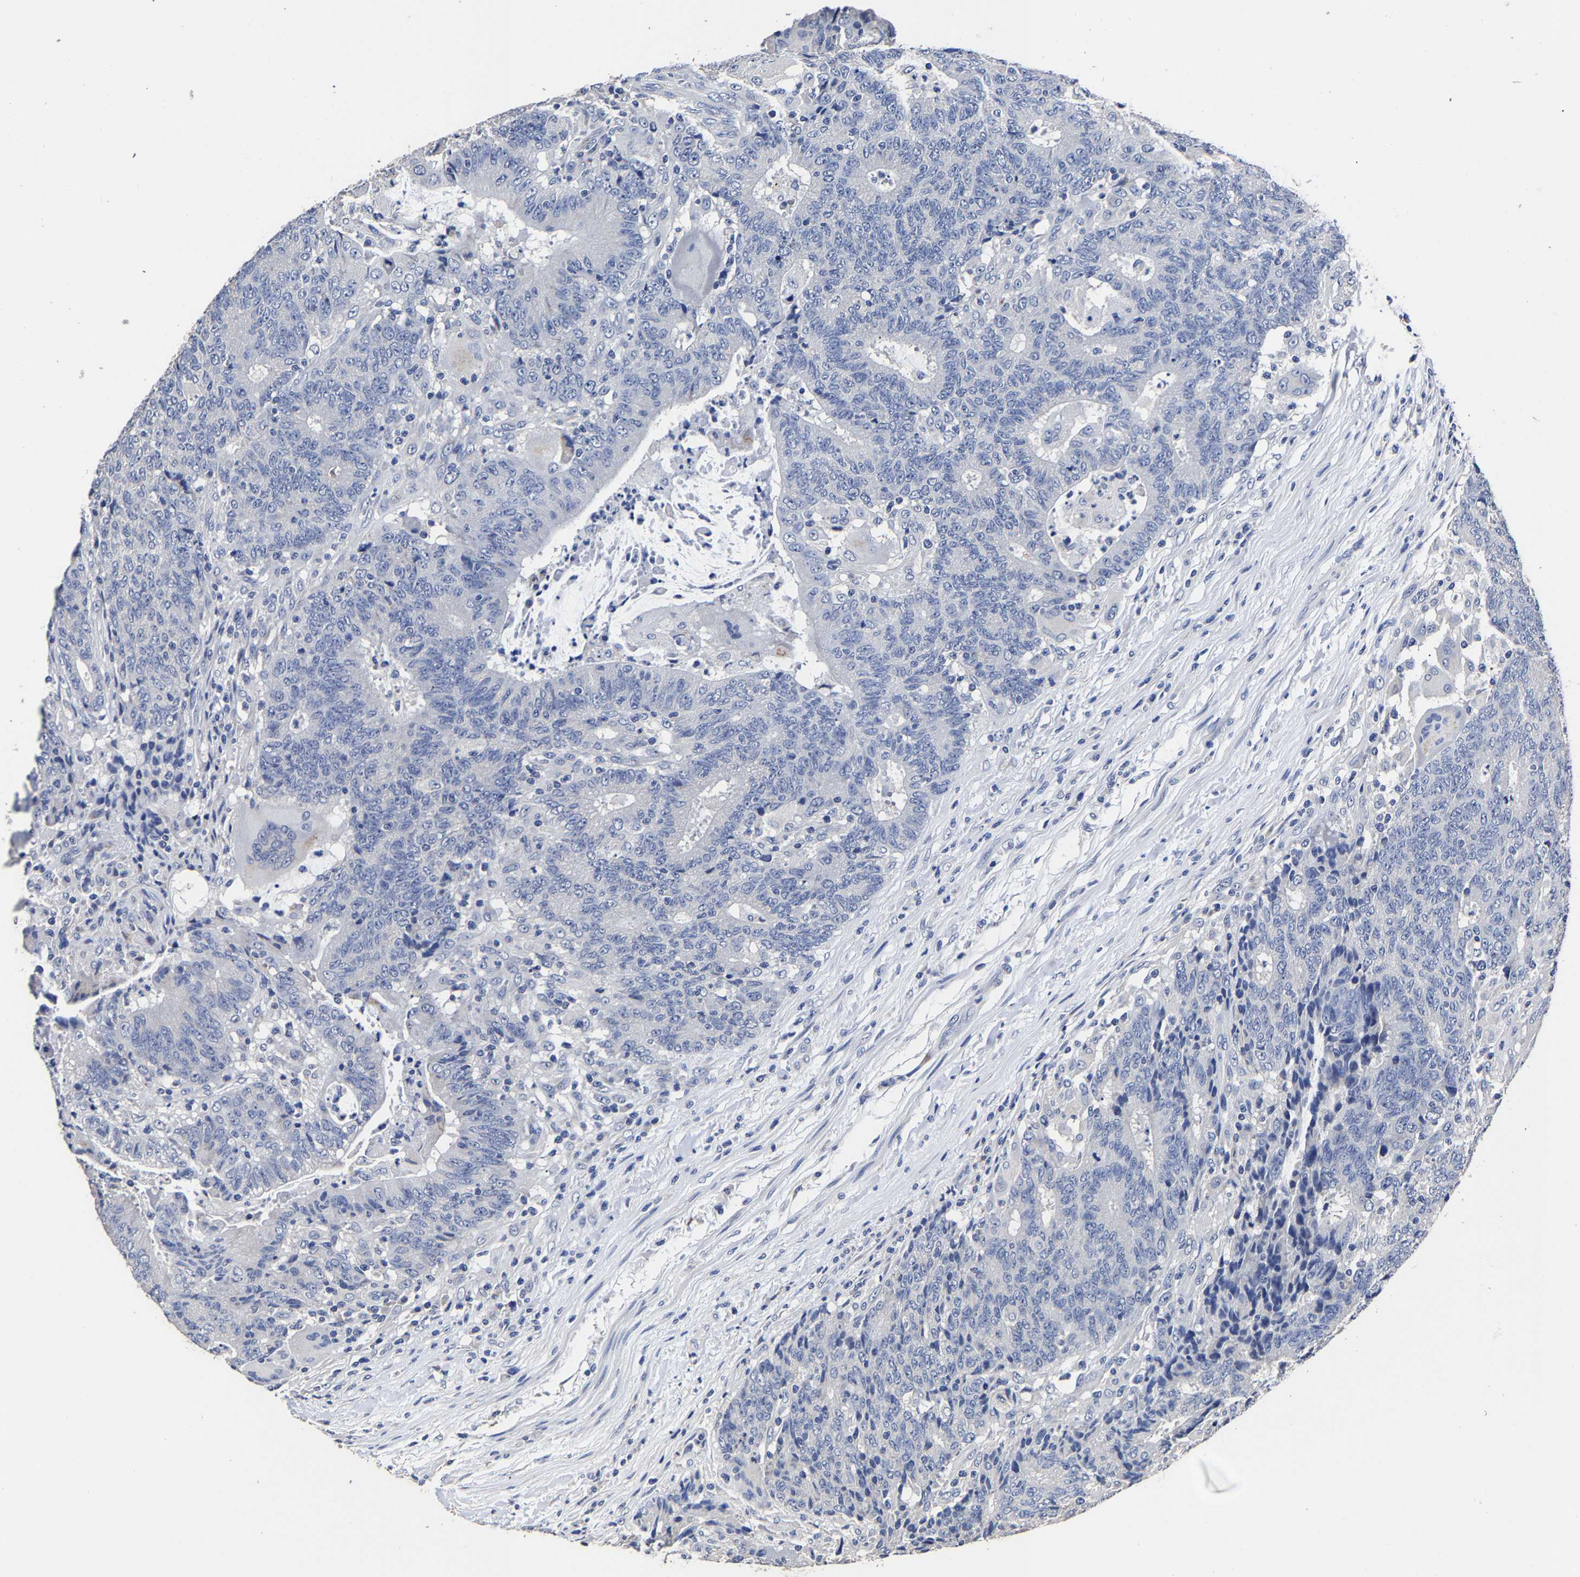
{"staining": {"intensity": "negative", "quantity": "none", "location": "none"}, "tissue": "colorectal cancer", "cell_type": "Tumor cells", "image_type": "cancer", "snomed": [{"axis": "morphology", "description": "Normal tissue, NOS"}, {"axis": "morphology", "description": "Adenocarcinoma, NOS"}, {"axis": "topography", "description": "Colon"}], "caption": "Immunohistochemistry micrograph of colorectal cancer (adenocarcinoma) stained for a protein (brown), which exhibits no expression in tumor cells. (Brightfield microscopy of DAB immunohistochemistry (IHC) at high magnification).", "gene": "AKAP4", "patient": {"sex": "female", "age": 75}}